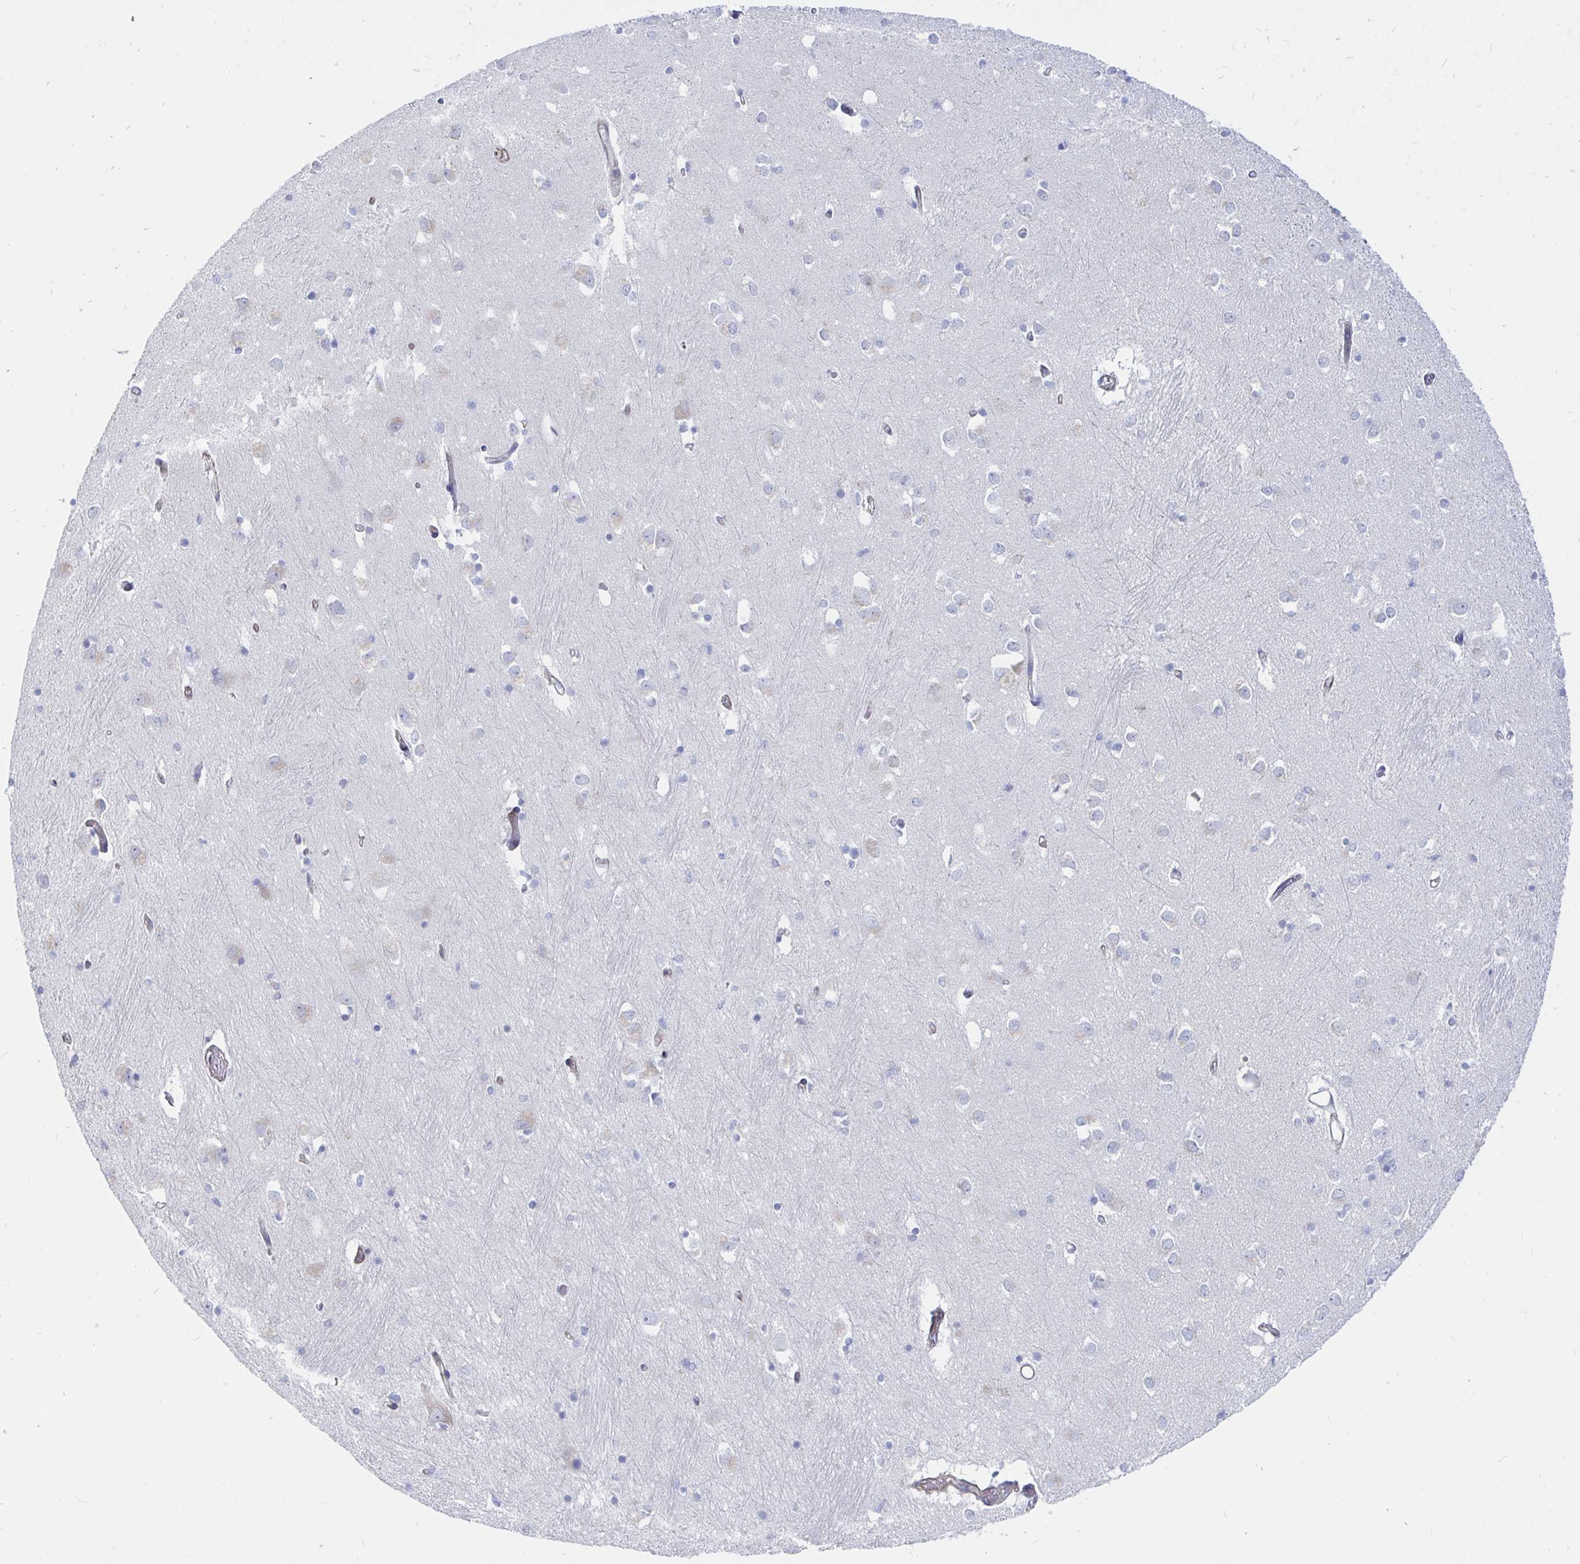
{"staining": {"intensity": "negative", "quantity": "none", "location": "none"}, "tissue": "caudate", "cell_type": "Glial cells", "image_type": "normal", "snomed": [{"axis": "morphology", "description": "Normal tissue, NOS"}, {"axis": "topography", "description": "Lateral ventricle wall"}, {"axis": "topography", "description": "Hippocampus"}], "caption": "Immunohistochemistry (IHC) of benign caudate exhibits no expression in glial cells. (DAB immunohistochemistry (IHC), high magnification).", "gene": "COX16", "patient": {"sex": "female", "age": 63}}